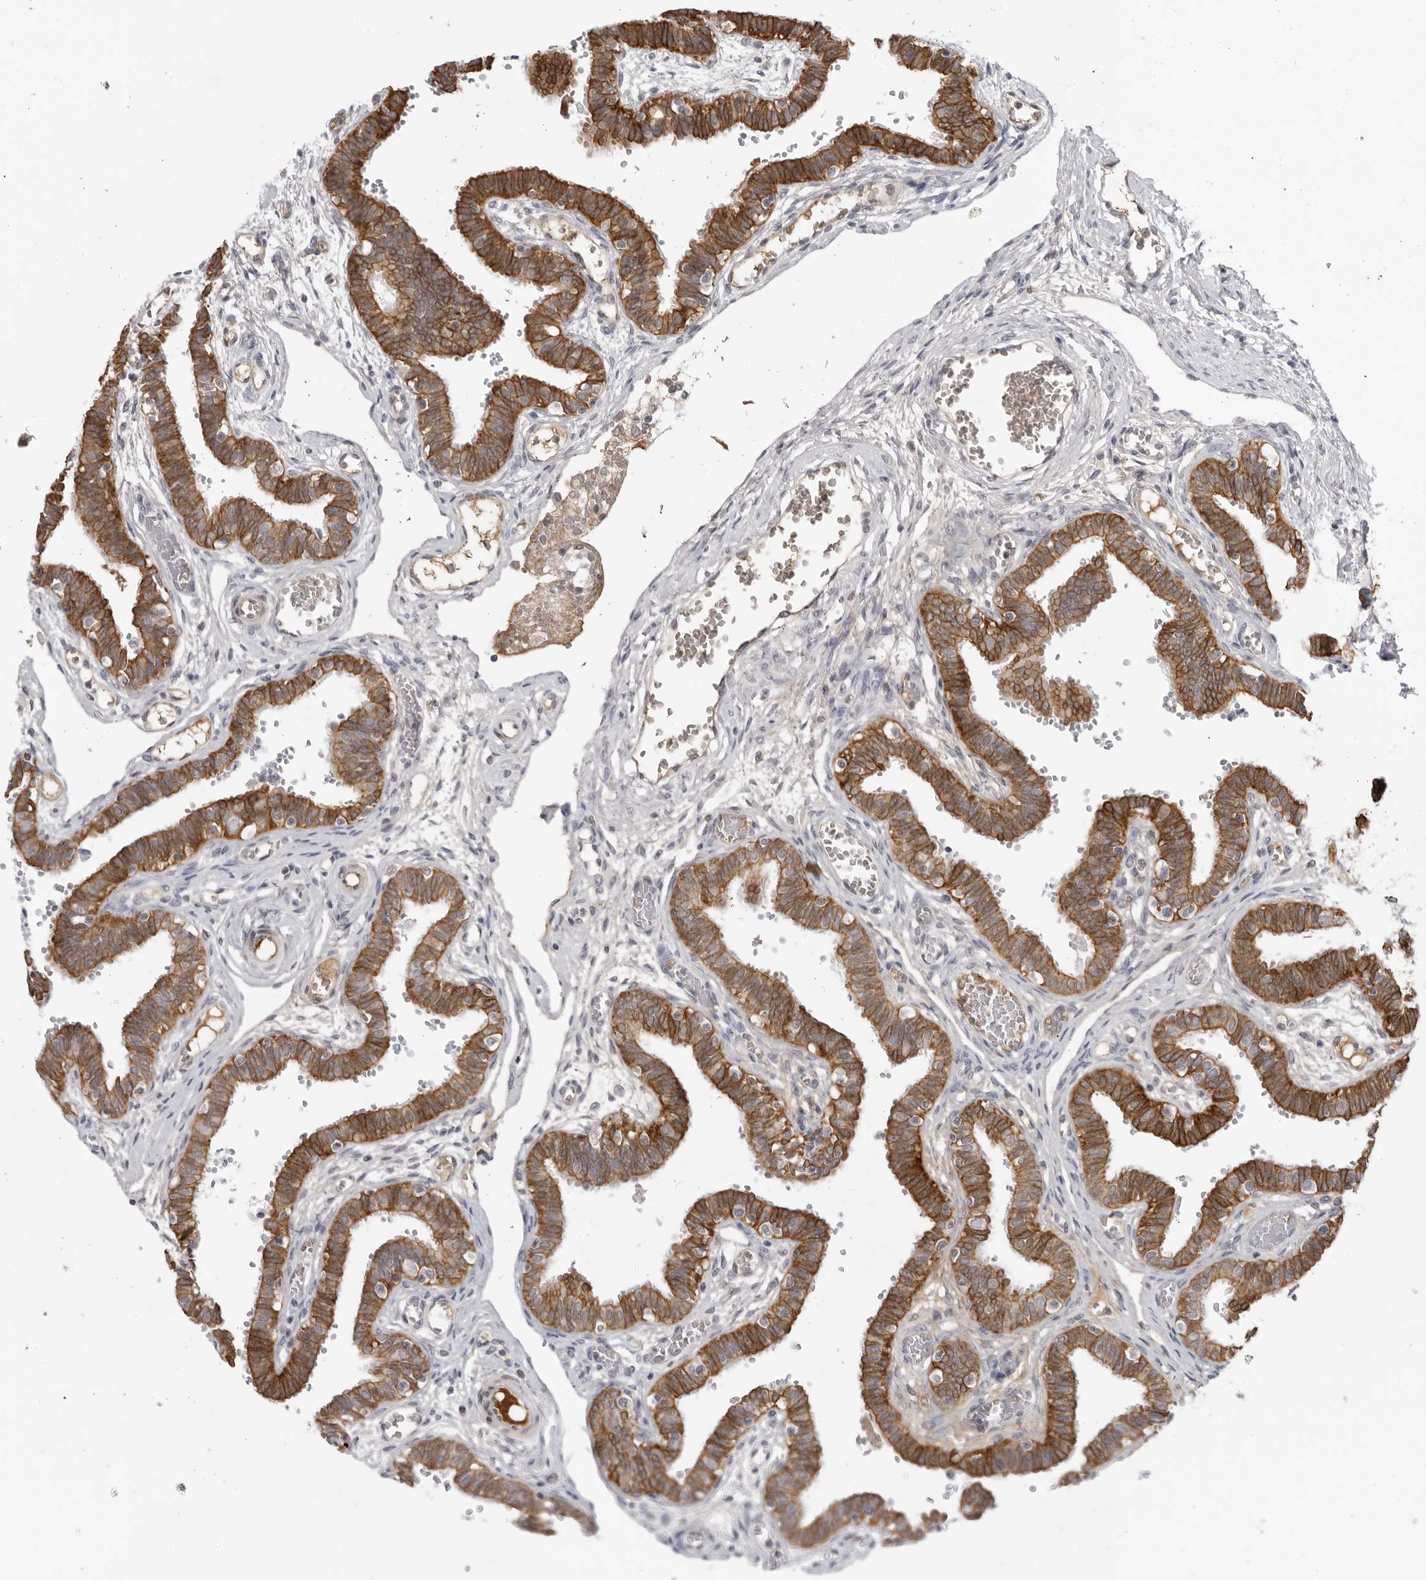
{"staining": {"intensity": "moderate", "quantity": ">75%", "location": "cytoplasmic/membranous"}, "tissue": "fallopian tube", "cell_type": "Glandular cells", "image_type": "normal", "snomed": [{"axis": "morphology", "description": "Normal tissue, NOS"}, {"axis": "topography", "description": "Fallopian tube"}, {"axis": "topography", "description": "Placenta"}], "caption": "Immunohistochemical staining of unremarkable fallopian tube shows moderate cytoplasmic/membranous protein staining in approximately >75% of glandular cells. Nuclei are stained in blue.", "gene": "SERPINF2", "patient": {"sex": "female", "age": 32}}